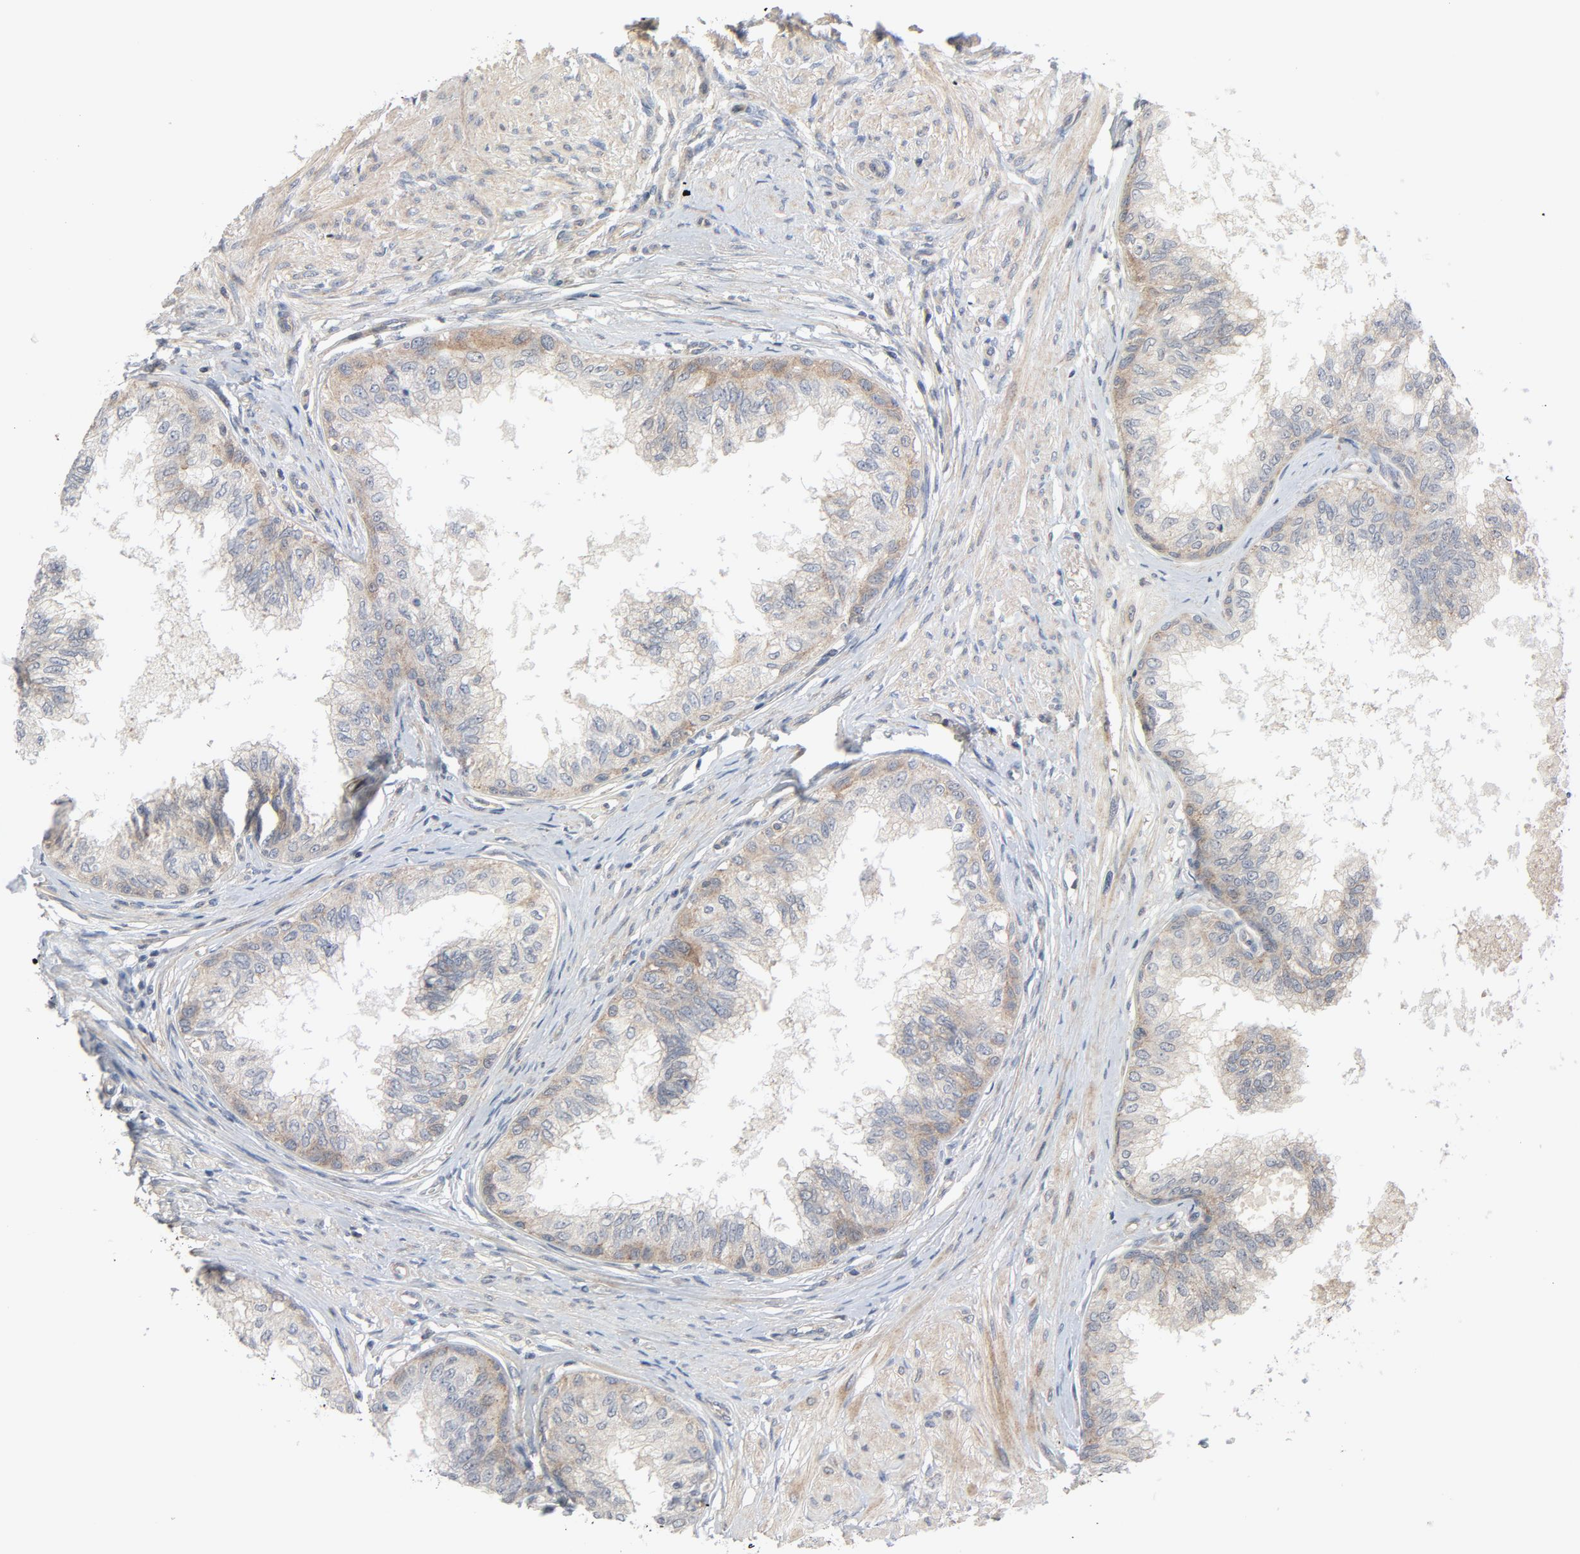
{"staining": {"intensity": "weak", "quantity": ">75%", "location": "cytoplasmic/membranous"}, "tissue": "prostate", "cell_type": "Glandular cells", "image_type": "normal", "snomed": [{"axis": "morphology", "description": "Normal tissue, NOS"}, {"axis": "topography", "description": "Prostate"}, {"axis": "topography", "description": "Seminal veicle"}], "caption": "Weak cytoplasmic/membranous staining for a protein is identified in approximately >75% of glandular cells of unremarkable prostate using immunohistochemistry (IHC).", "gene": "TSG101", "patient": {"sex": "male", "age": 60}}